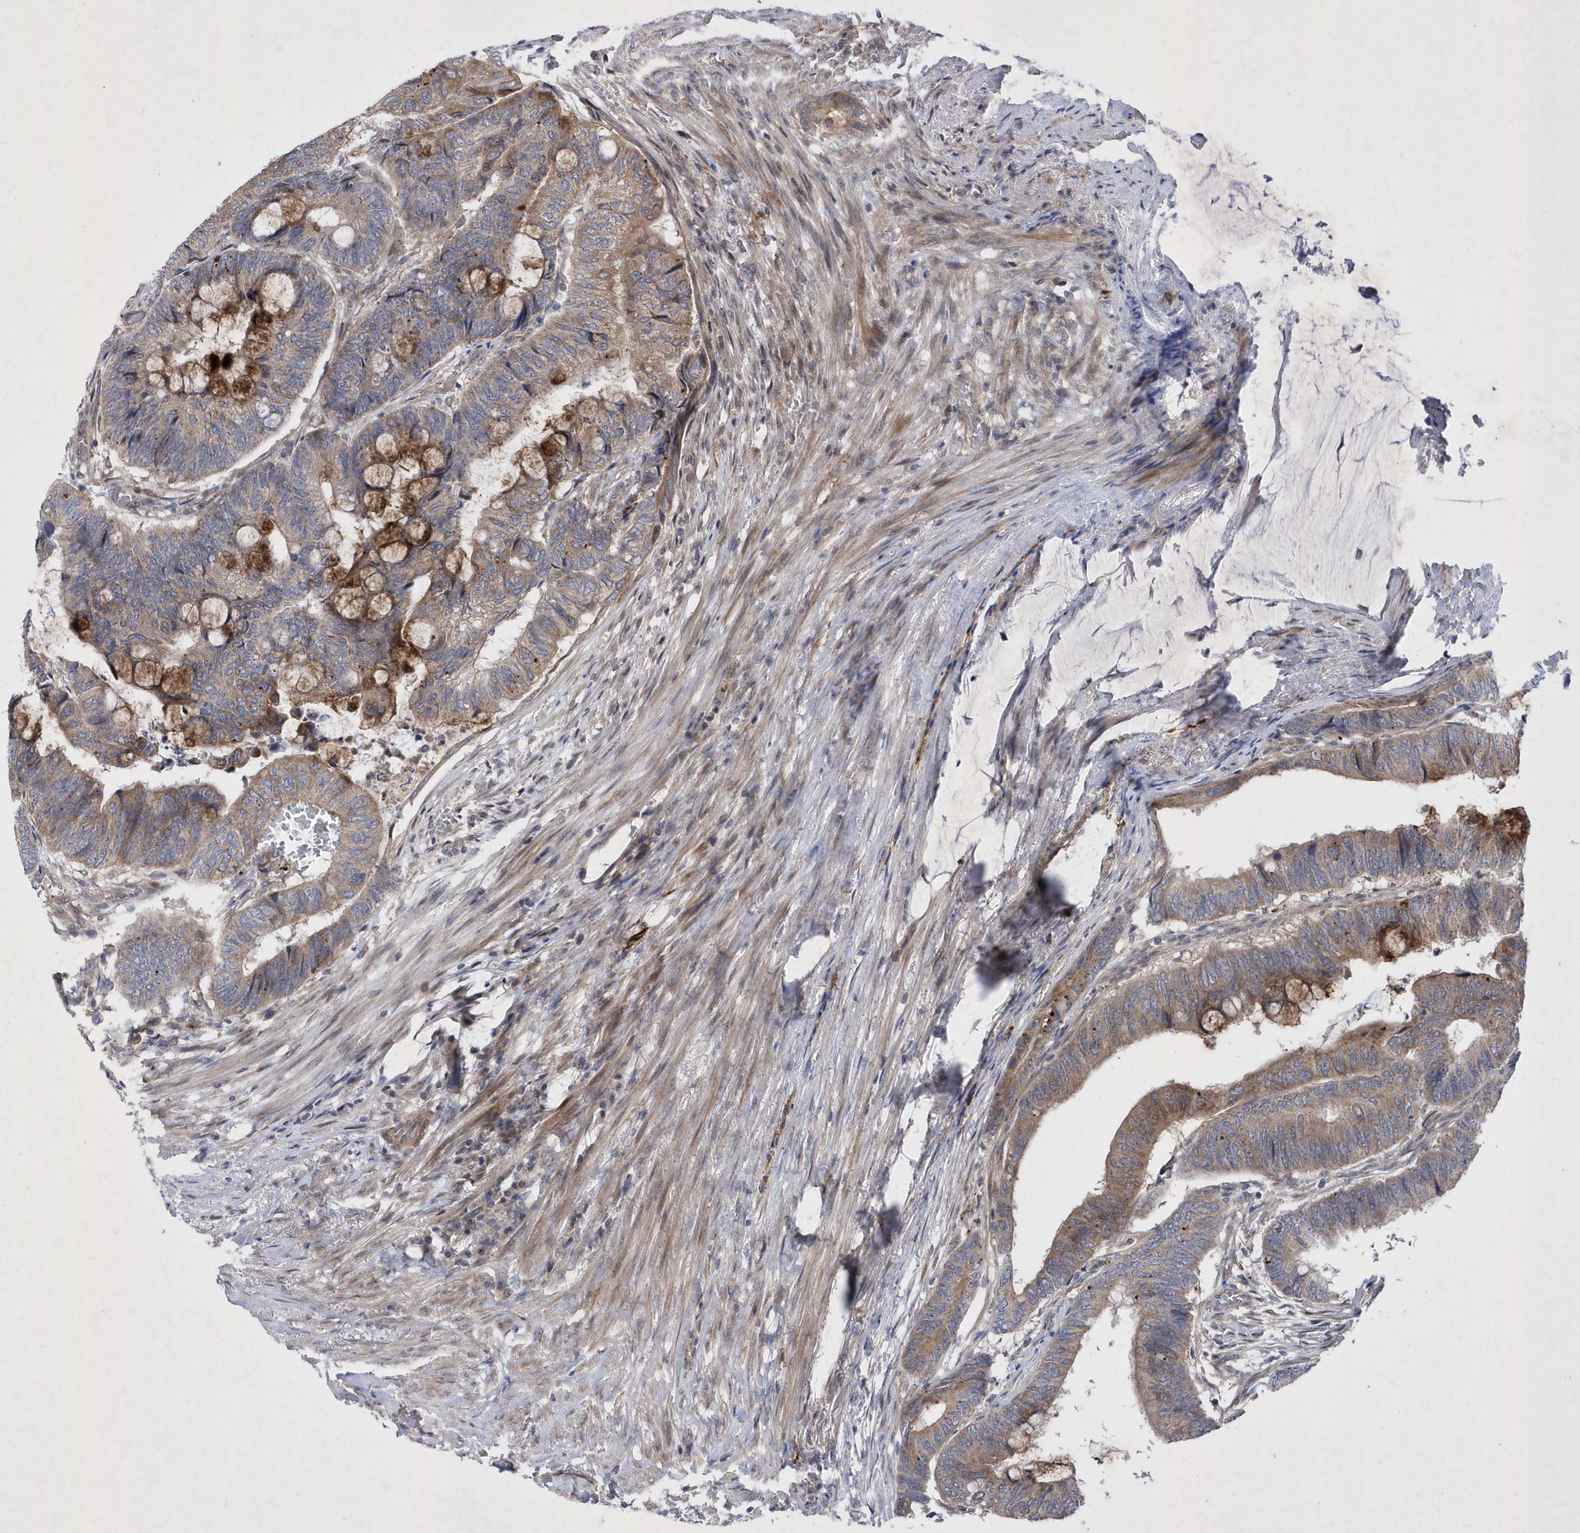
{"staining": {"intensity": "moderate", "quantity": ">75%", "location": "cytoplasmic/membranous"}, "tissue": "colorectal cancer", "cell_type": "Tumor cells", "image_type": "cancer", "snomed": [{"axis": "morphology", "description": "Normal tissue, NOS"}, {"axis": "morphology", "description": "Adenocarcinoma, NOS"}, {"axis": "topography", "description": "Rectum"}, {"axis": "topography", "description": "Peripheral nerve tissue"}], "caption": "Colorectal cancer (adenocarcinoma) stained with DAB (3,3'-diaminobenzidine) immunohistochemistry (IHC) displays medium levels of moderate cytoplasmic/membranous positivity in about >75% of tumor cells.", "gene": "LONRF2", "patient": {"sex": "male", "age": 92}}